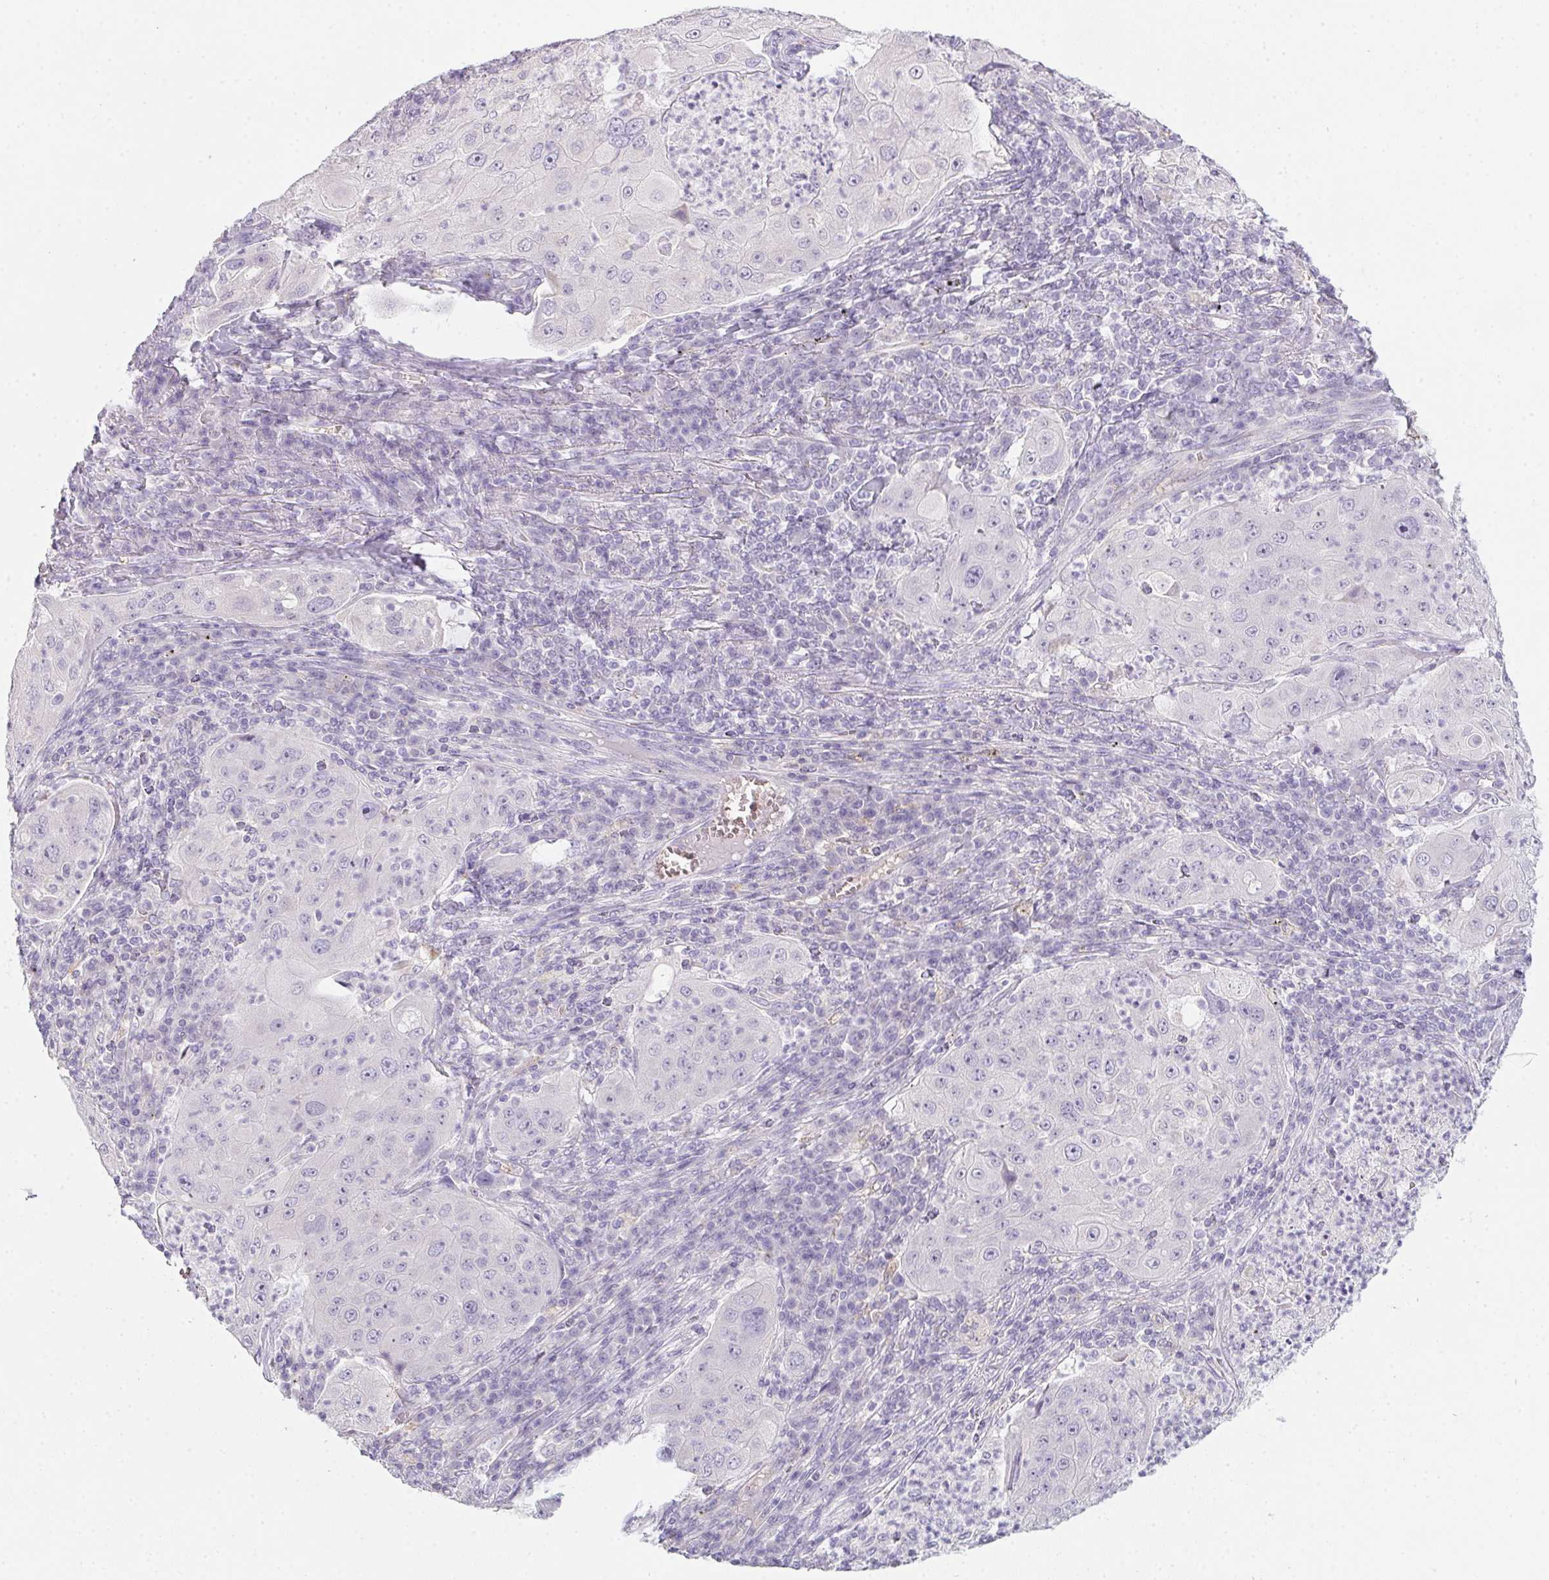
{"staining": {"intensity": "negative", "quantity": "none", "location": "none"}, "tissue": "lung cancer", "cell_type": "Tumor cells", "image_type": "cancer", "snomed": [{"axis": "morphology", "description": "Squamous cell carcinoma, NOS"}, {"axis": "topography", "description": "Lung"}], "caption": "A micrograph of human lung cancer (squamous cell carcinoma) is negative for staining in tumor cells. (Stains: DAB (3,3'-diaminobenzidine) IHC with hematoxylin counter stain, Microscopy: brightfield microscopy at high magnification).", "gene": "DCD", "patient": {"sex": "female", "age": 59}}